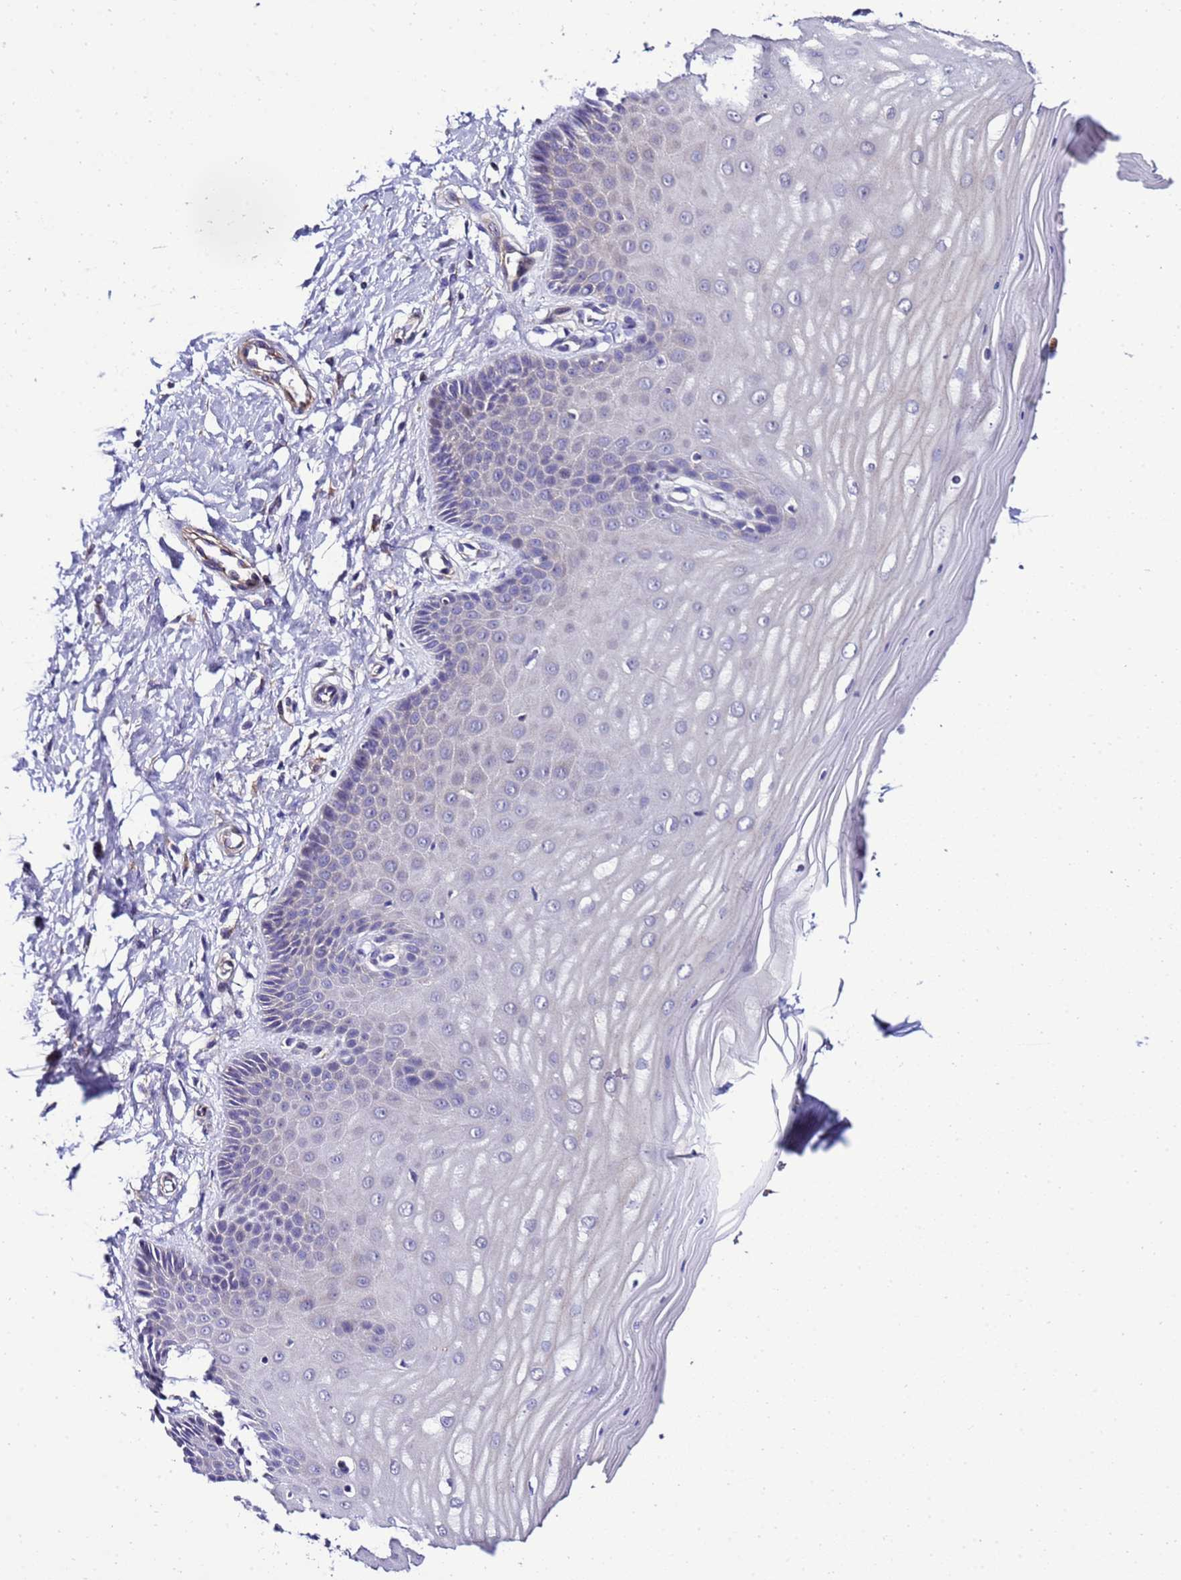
{"staining": {"intensity": "negative", "quantity": "none", "location": "none"}, "tissue": "cervix", "cell_type": "Glandular cells", "image_type": "normal", "snomed": [{"axis": "morphology", "description": "Normal tissue, NOS"}, {"axis": "topography", "description": "Cervix"}], "caption": "IHC histopathology image of normal cervix stained for a protein (brown), which demonstrates no staining in glandular cells.", "gene": "GZF1", "patient": {"sex": "female", "age": 55}}